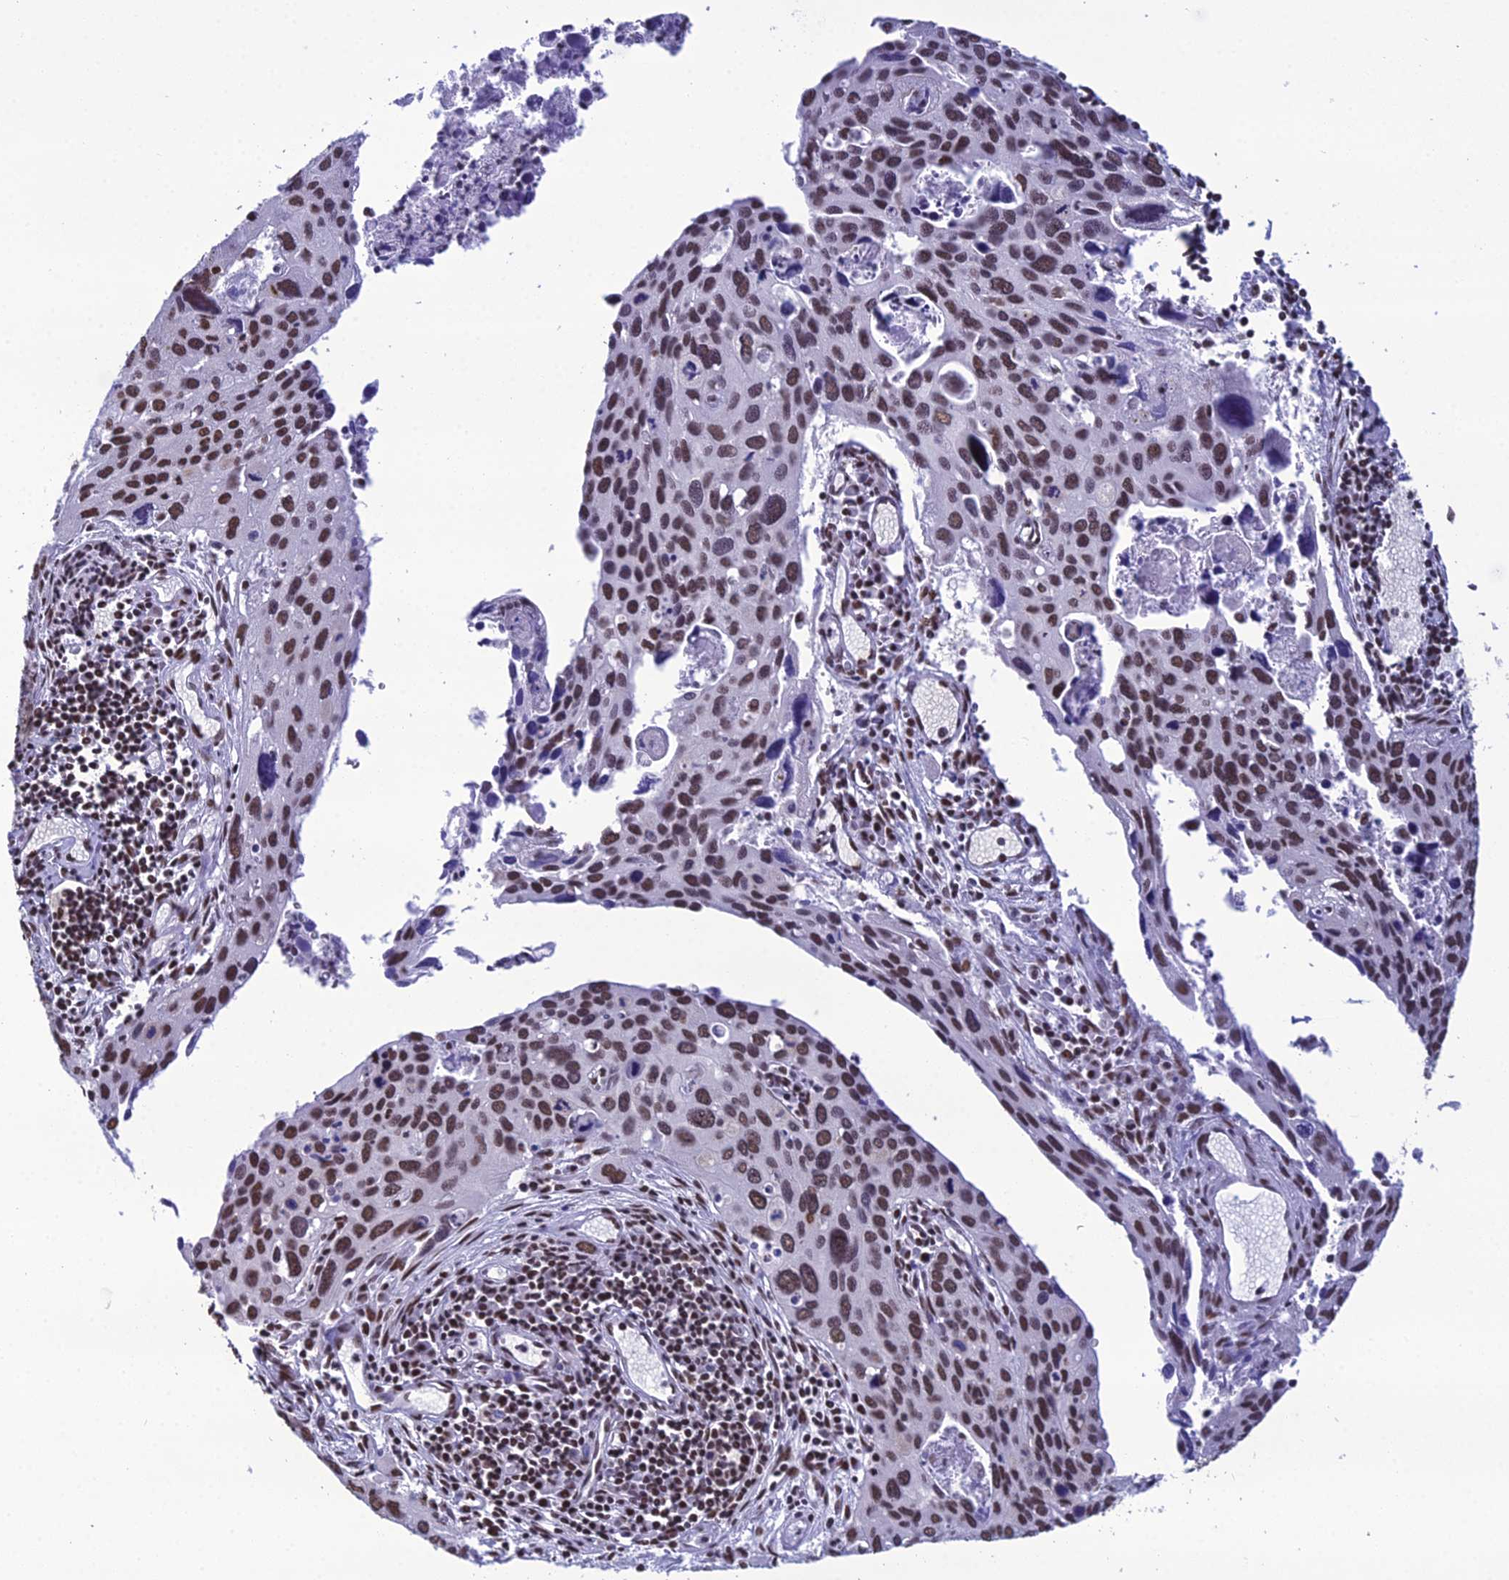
{"staining": {"intensity": "strong", "quantity": ">75%", "location": "nuclear"}, "tissue": "cervical cancer", "cell_type": "Tumor cells", "image_type": "cancer", "snomed": [{"axis": "morphology", "description": "Squamous cell carcinoma, NOS"}, {"axis": "topography", "description": "Cervix"}], "caption": "Immunohistochemistry (IHC) of human cervical squamous cell carcinoma shows high levels of strong nuclear positivity in about >75% of tumor cells. Immunohistochemistry stains the protein in brown and the nuclei are stained blue.", "gene": "PRAMEF12", "patient": {"sex": "female", "age": 55}}